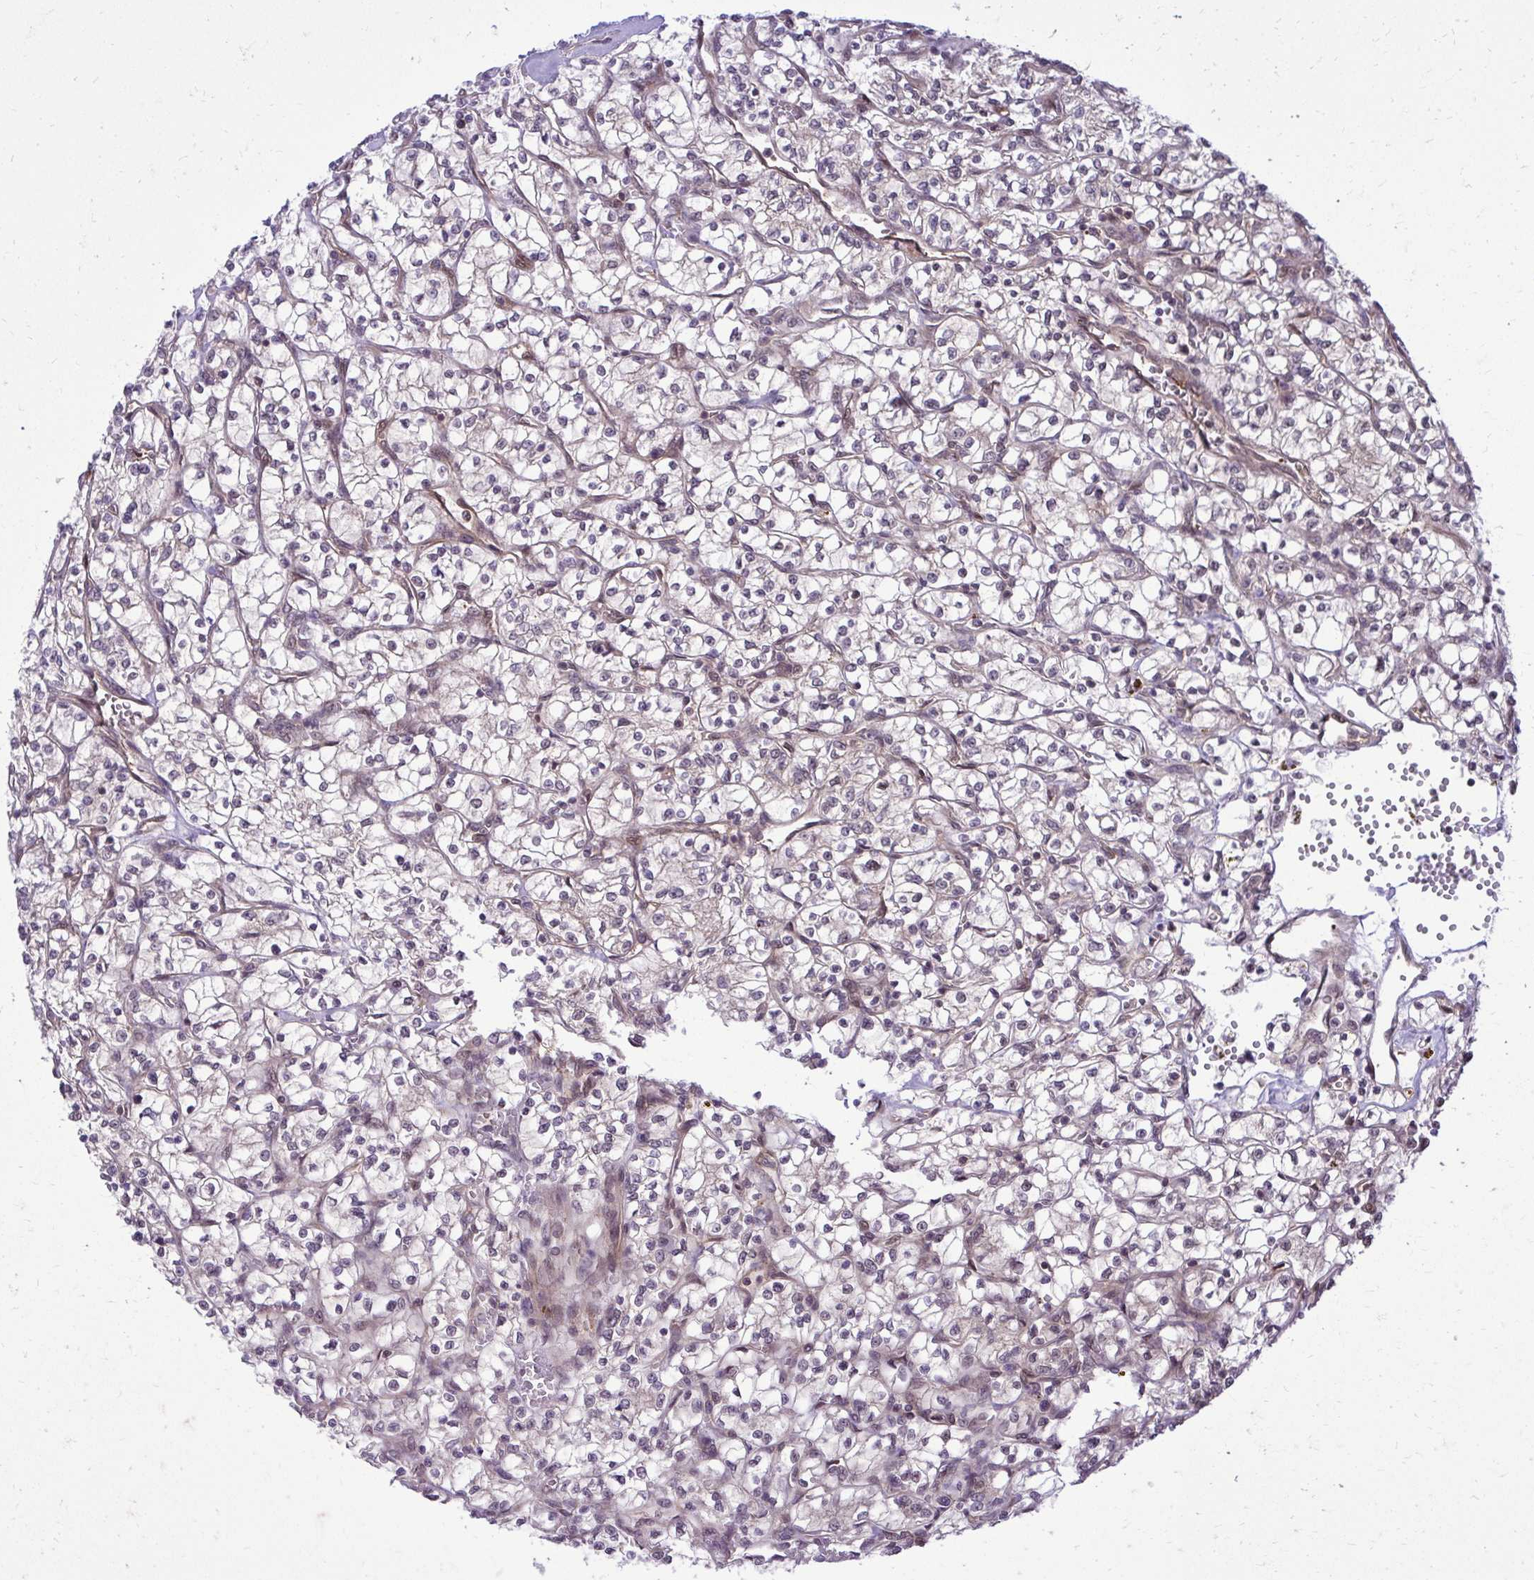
{"staining": {"intensity": "weak", "quantity": "<25%", "location": "cytoplasmic/membranous"}, "tissue": "renal cancer", "cell_type": "Tumor cells", "image_type": "cancer", "snomed": [{"axis": "morphology", "description": "Adenocarcinoma, NOS"}, {"axis": "topography", "description": "Kidney"}], "caption": "A high-resolution photomicrograph shows IHC staining of renal cancer (adenocarcinoma), which reveals no significant staining in tumor cells.", "gene": "PPP5C", "patient": {"sex": "female", "age": 64}}